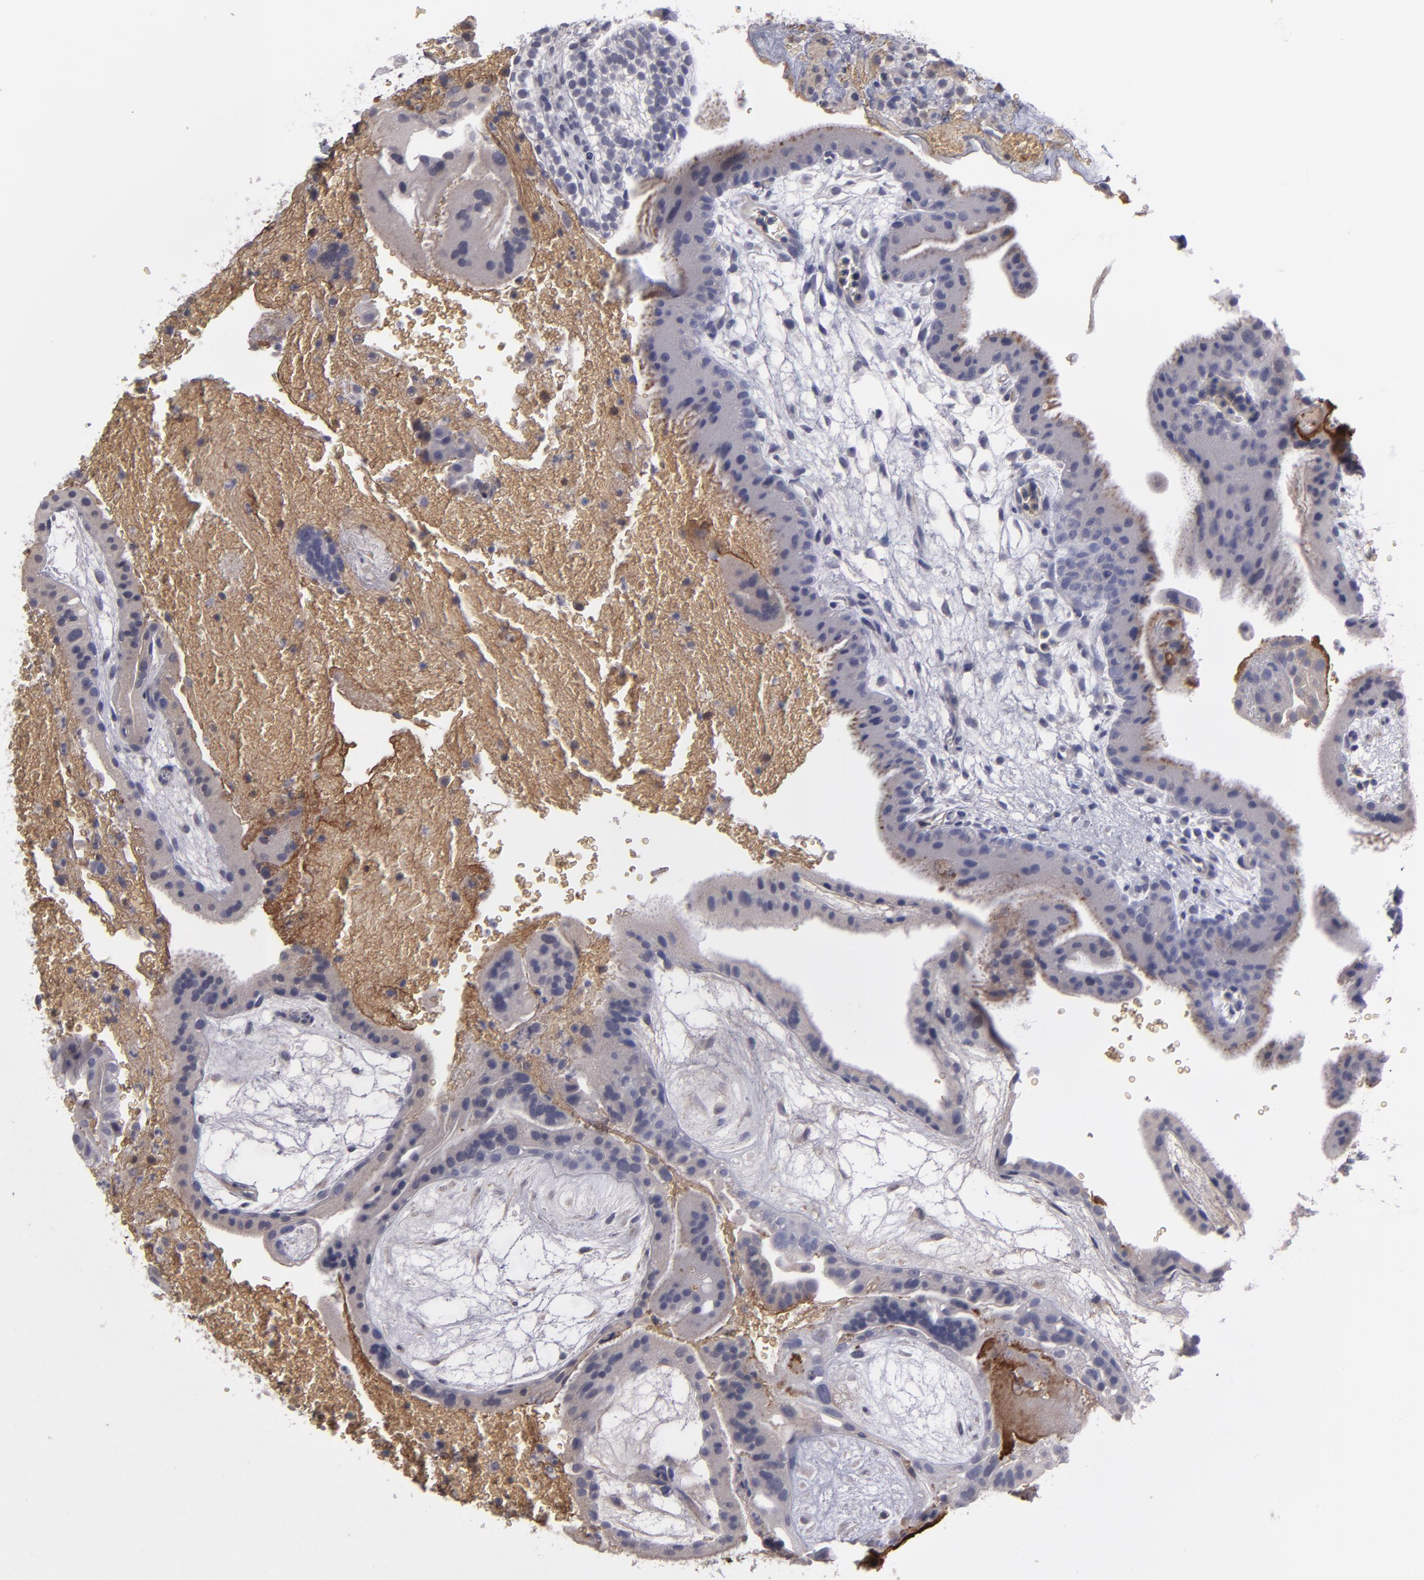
{"staining": {"intensity": "negative", "quantity": "none", "location": "none"}, "tissue": "placenta", "cell_type": "Trophoblastic cells", "image_type": "normal", "snomed": [{"axis": "morphology", "description": "Normal tissue, NOS"}, {"axis": "topography", "description": "Placenta"}], "caption": "Histopathology image shows no significant protein expression in trophoblastic cells of normal placenta.", "gene": "ITIH4", "patient": {"sex": "female", "age": 19}}